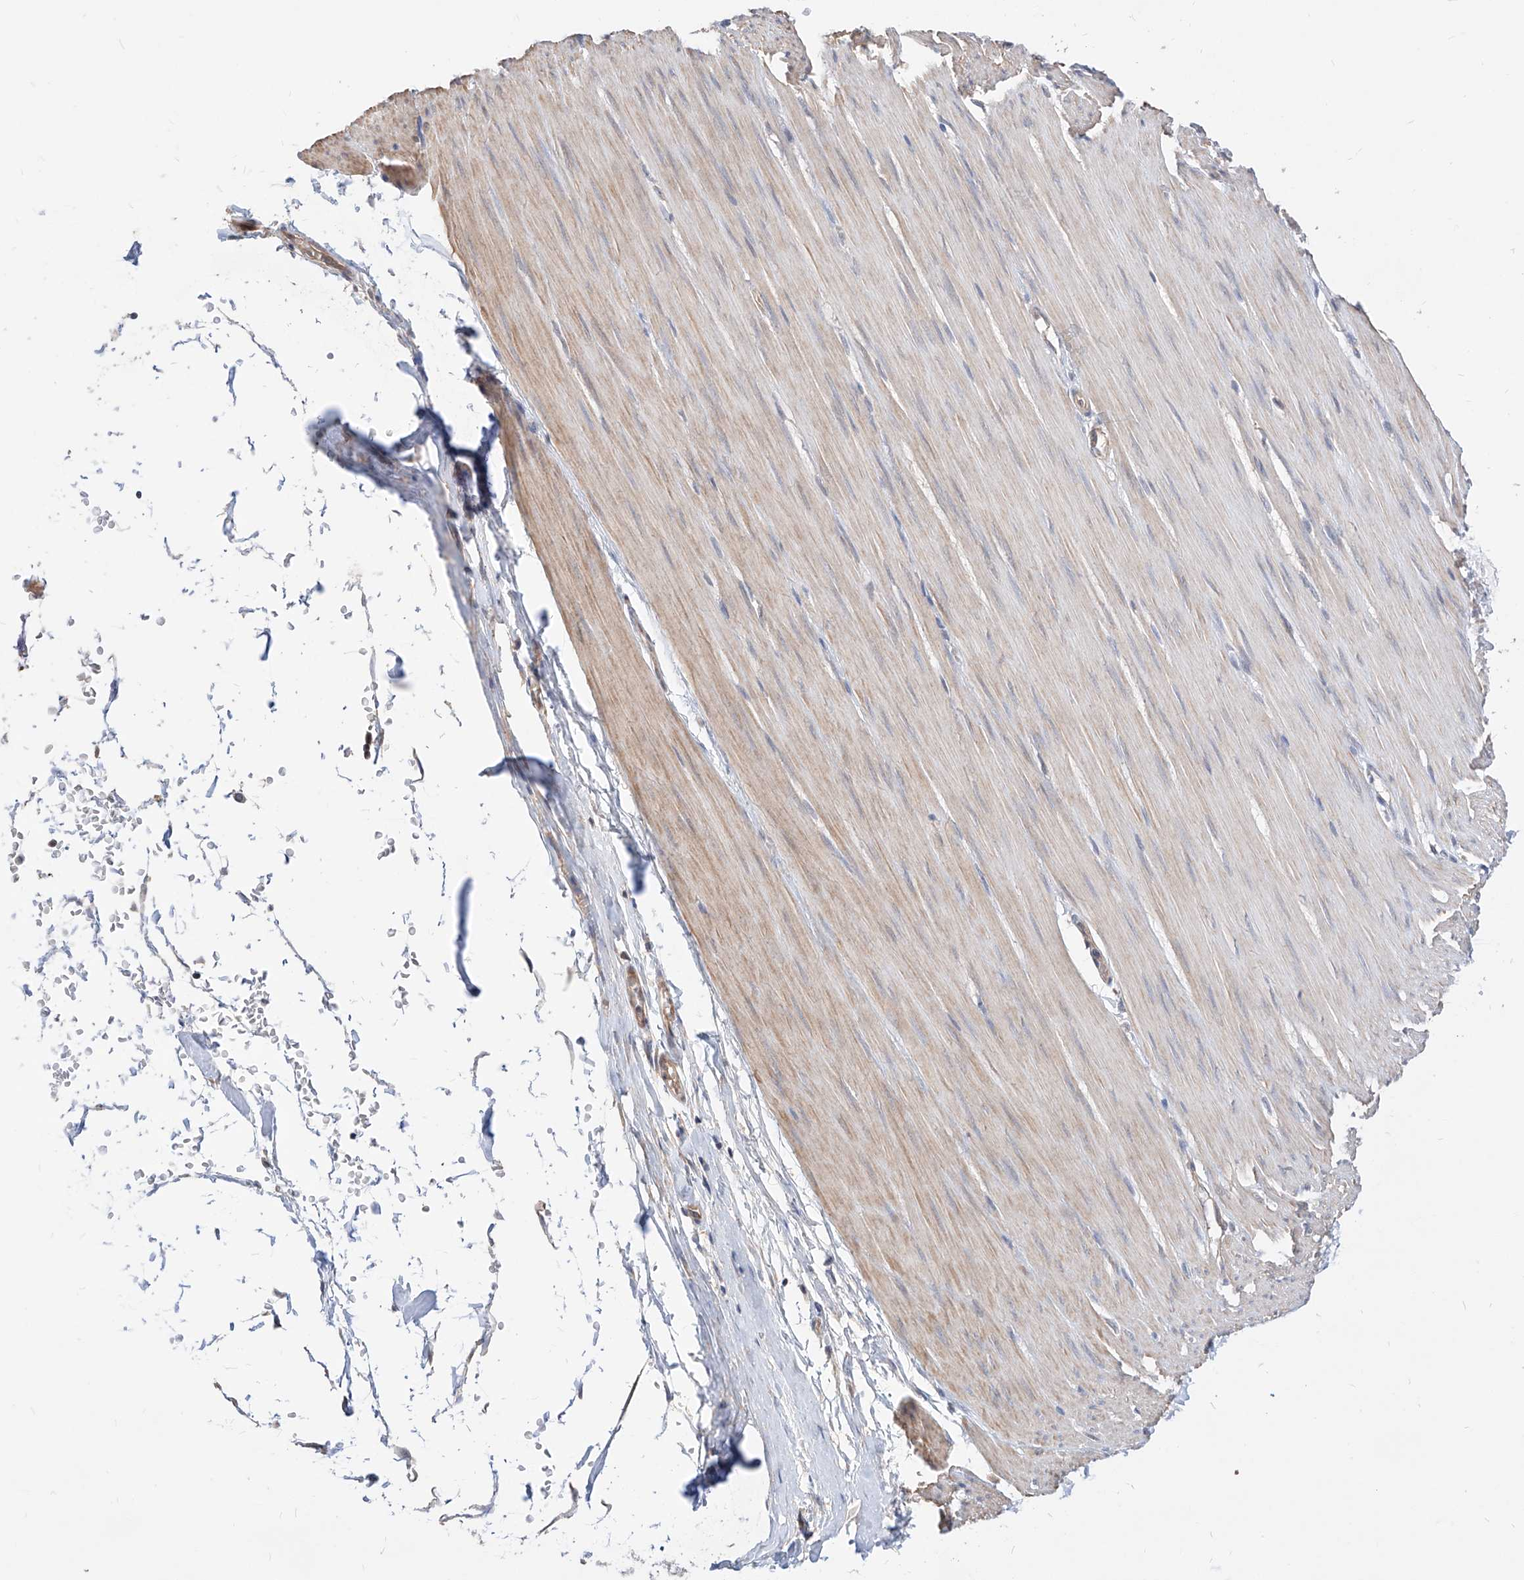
{"staining": {"intensity": "weak", "quantity": "25%-75%", "location": "cytoplasmic/membranous"}, "tissue": "smooth muscle", "cell_type": "Smooth muscle cells", "image_type": "normal", "snomed": [{"axis": "morphology", "description": "Normal tissue, NOS"}, {"axis": "morphology", "description": "Adenocarcinoma, NOS"}, {"axis": "topography", "description": "Colon"}, {"axis": "topography", "description": "Peripheral nerve tissue"}], "caption": "Immunohistochemistry (IHC) of benign human smooth muscle exhibits low levels of weak cytoplasmic/membranous expression in approximately 25%-75% of smooth muscle cells. Immunohistochemistry (IHC) stains the protein of interest in brown and the nuclei are stained blue.", "gene": "TSNAX", "patient": {"sex": "male", "age": 14}}